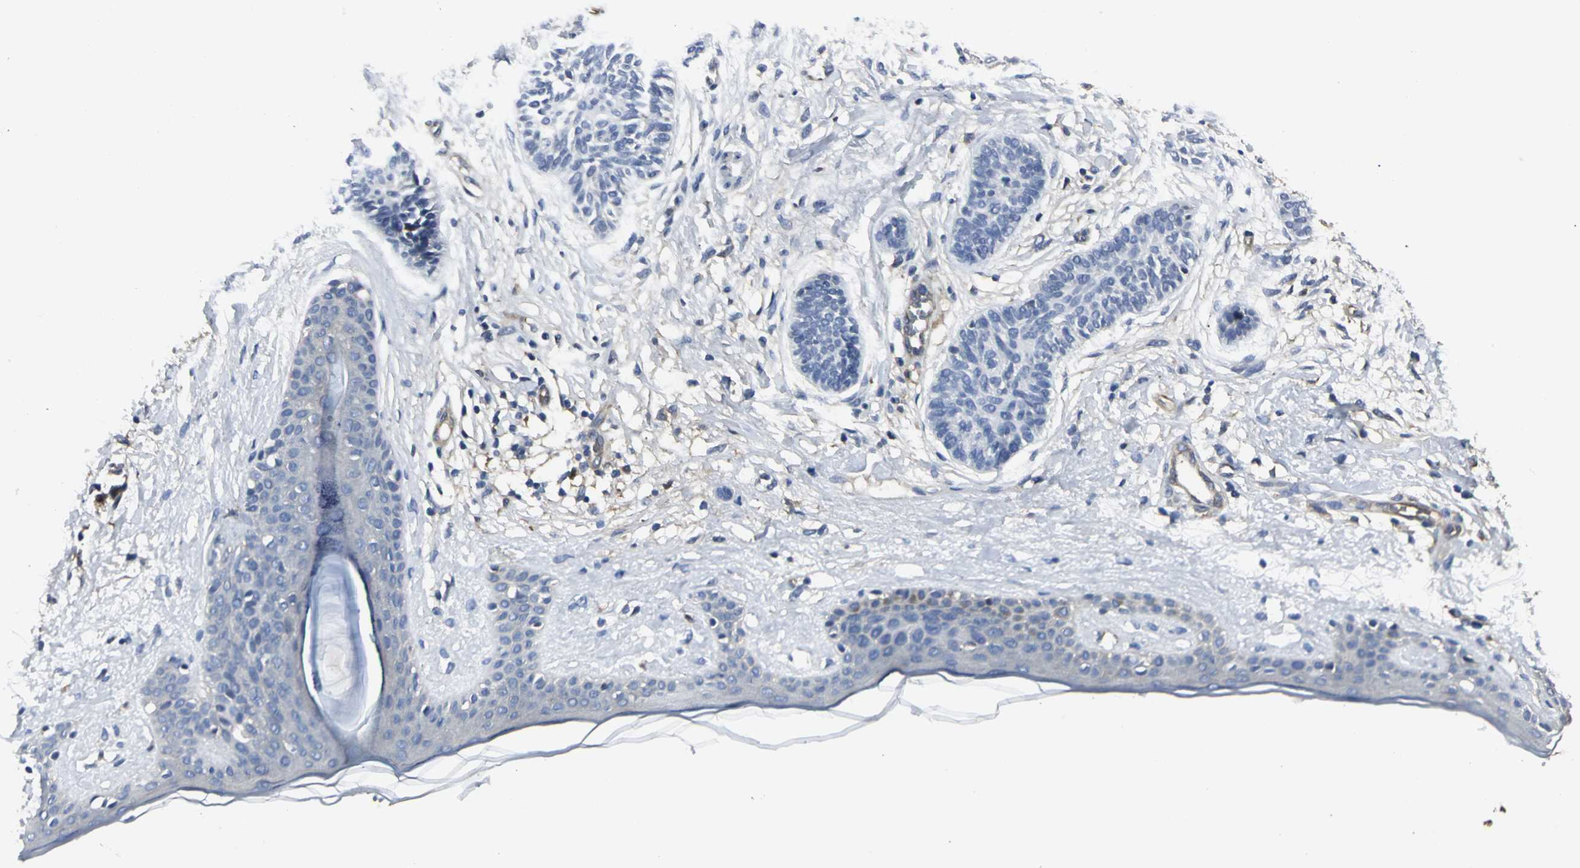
{"staining": {"intensity": "negative", "quantity": "none", "location": "none"}, "tissue": "skin cancer", "cell_type": "Tumor cells", "image_type": "cancer", "snomed": [{"axis": "morphology", "description": "Normal tissue, NOS"}, {"axis": "morphology", "description": "Basal cell carcinoma"}, {"axis": "topography", "description": "Skin"}], "caption": "Human skin cancer stained for a protein using immunohistochemistry reveals no staining in tumor cells.", "gene": "CHRNB1", "patient": {"sex": "male", "age": 63}}